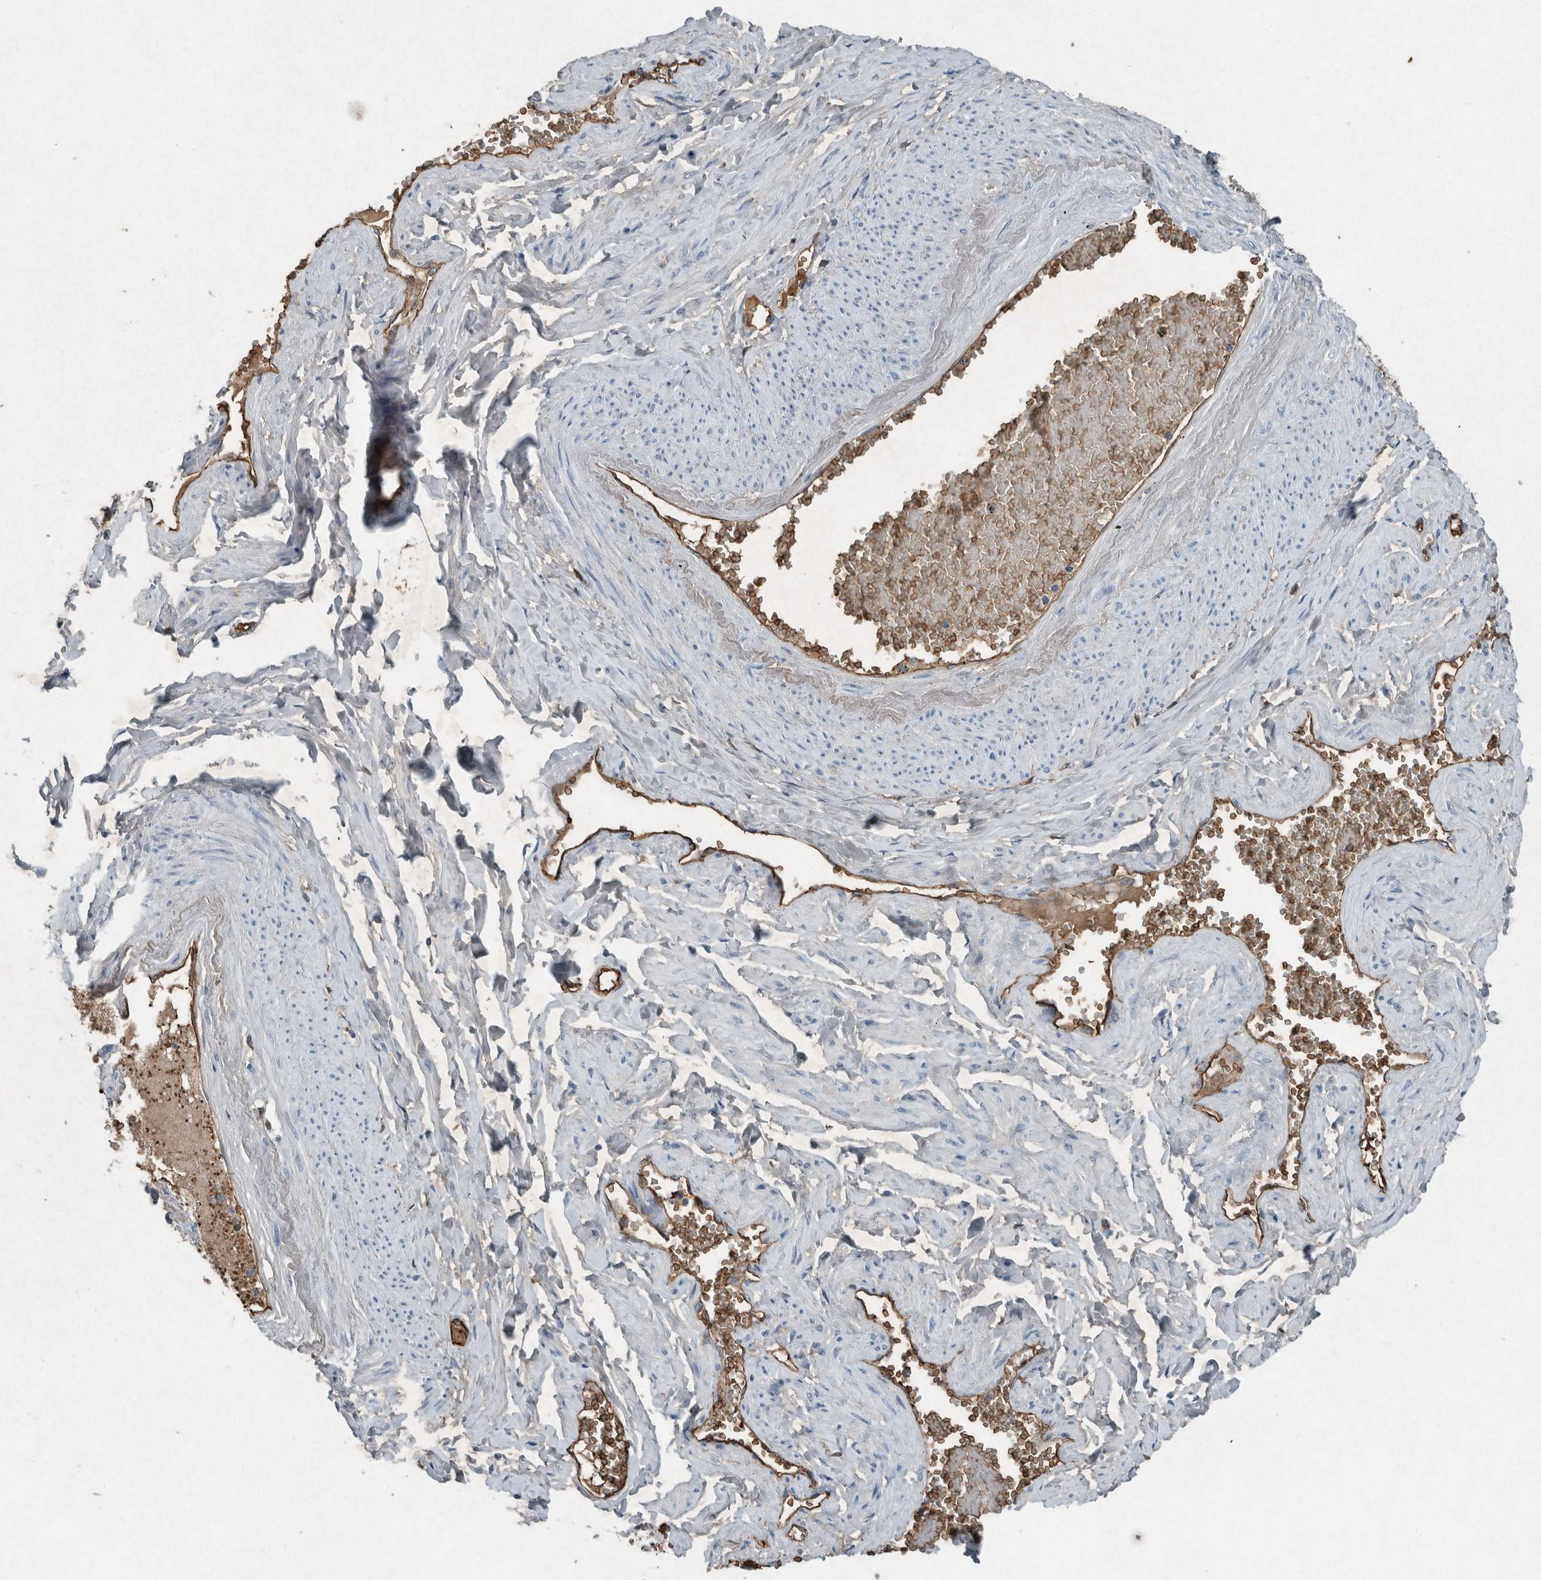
{"staining": {"intensity": "negative", "quantity": ">75%", "location": "none"}, "tissue": "adipose tissue", "cell_type": "Adipocytes", "image_type": "normal", "snomed": [{"axis": "morphology", "description": "Normal tissue, NOS"}, {"axis": "topography", "description": "Vascular tissue"}, {"axis": "topography", "description": "Fallopian tube"}, {"axis": "topography", "description": "Ovary"}], "caption": "The immunohistochemistry (IHC) photomicrograph has no significant staining in adipocytes of adipose tissue.", "gene": "LBP", "patient": {"sex": "female", "age": 67}}